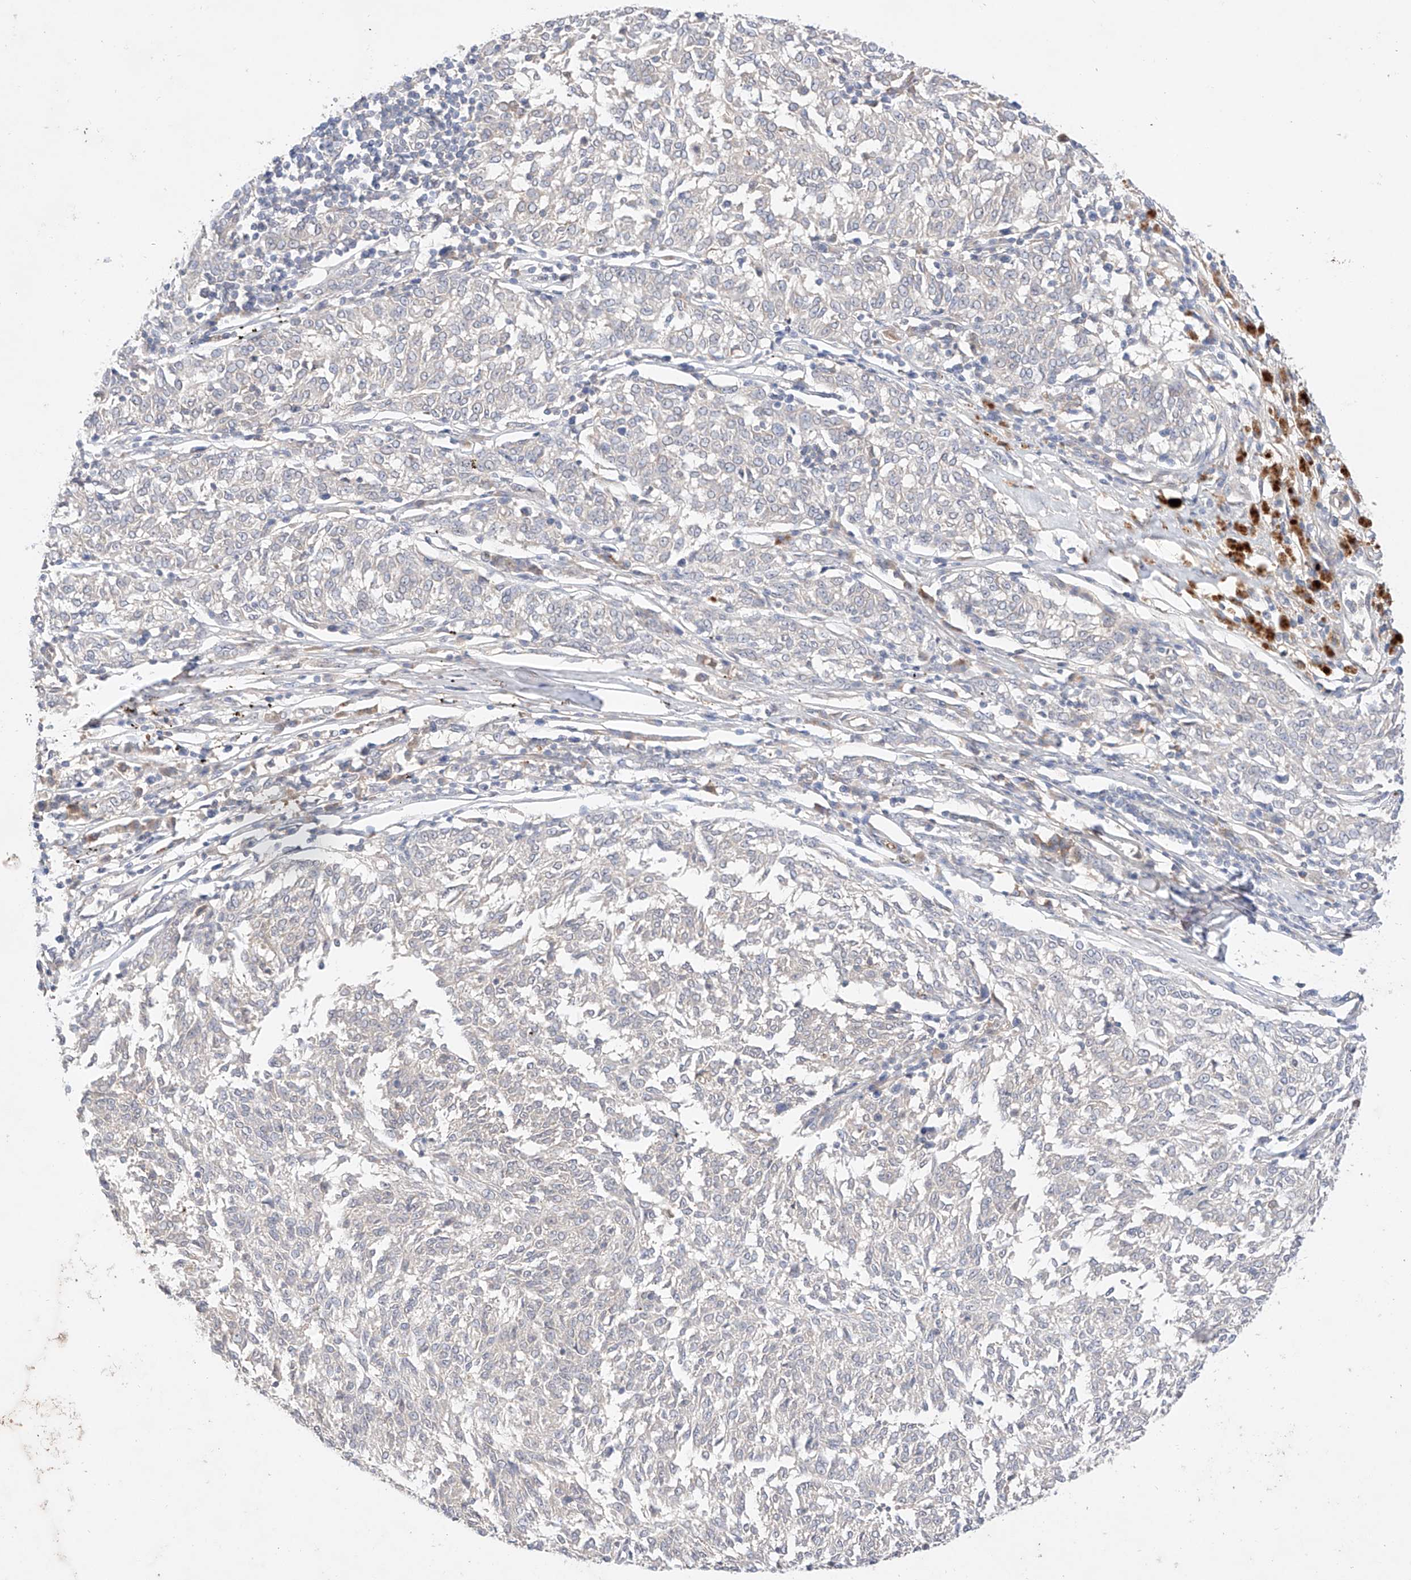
{"staining": {"intensity": "negative", "quantity": "none", "location": "none"}, "tissue": "melanoma", "cell_type": "Tumor cells", "image_type": "cancer", "snomed": [{"axis": "morphology", "description": "Malignant melanoma, NOS"}, {"axis": "topography", "description": "Skin"}], "caption": "The image exhibits no significant staining in tumor cells of malignant melanoma.", "gene": "ZNF124", "patient": {"sex": "female", "age": 72}}